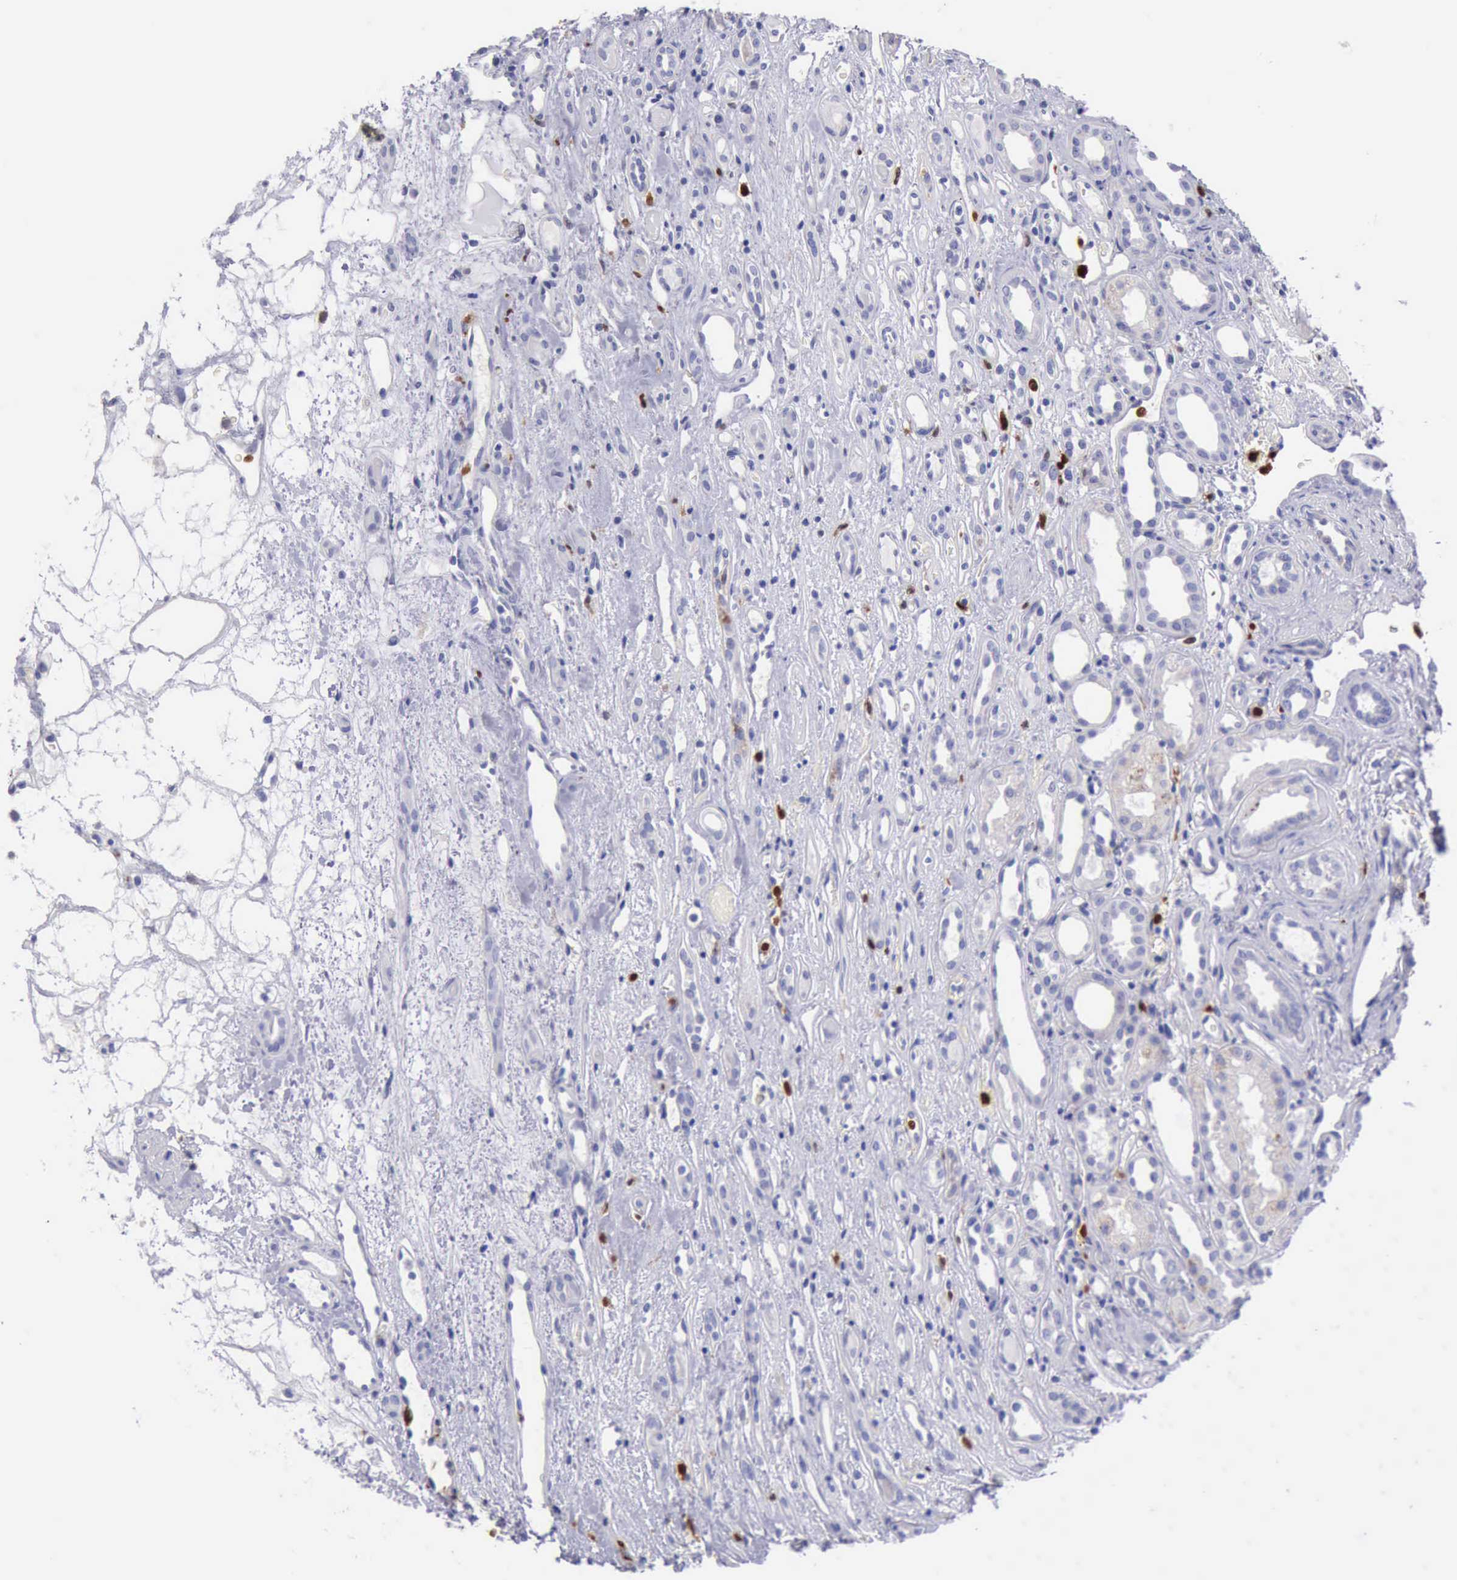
{"staining": {"intensity": "negative", "quantity": "none", "location": "none"}, "tissue": "renal cancer", "cell_type": "Tumor cells", "image_type": "cancer", "snomed": [{"axis": "morphology", "description": "Adenocarcinoma, NOS"}, {"axis": "topography", "description": "Kidney"}], "caption": "The photomicrograph demonstrates no significant positivity in tumor cells of renal adenocarcinoma.", "gene": "CSTA", "patient": {"sex": "female", "age": 60}}